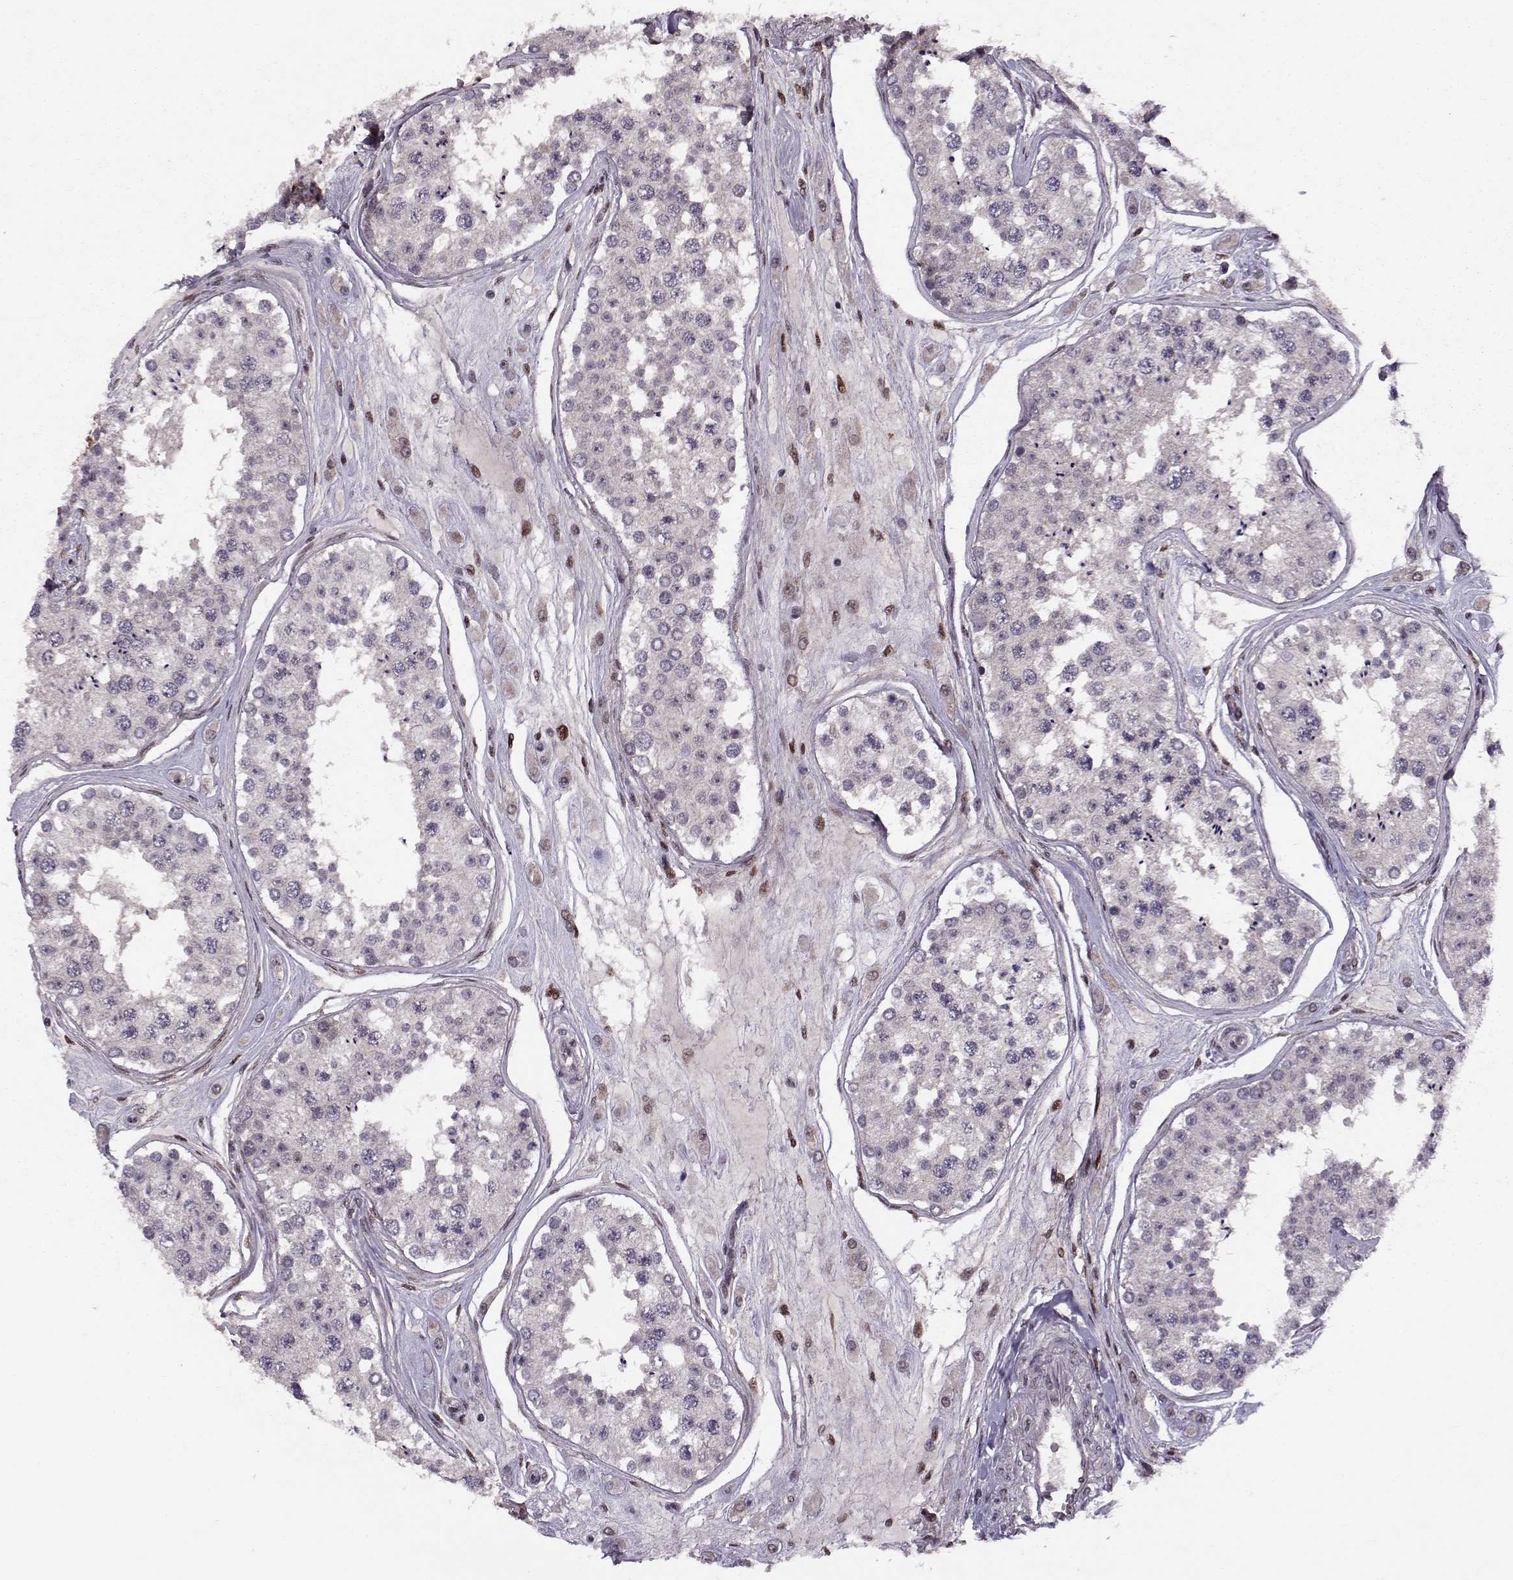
{"staining": {"intensity": "negative", "quantity": "none", "location": "none"}, "tissue": "testis", "cell_type": "Cells in seminiferous ducts", "image_type": "normal", "snomed": [{"axis": "morphology", "description": "Normal tissue, NOS"}, {"axis": "topography", "description": "Testis"}], "caption": "Immunohistochemical staining of benign testis reveals no significant positivity in cells in seminiferous ducts.", "gene": "CDK4", "patient": {"sex": "male", "age": 25}}